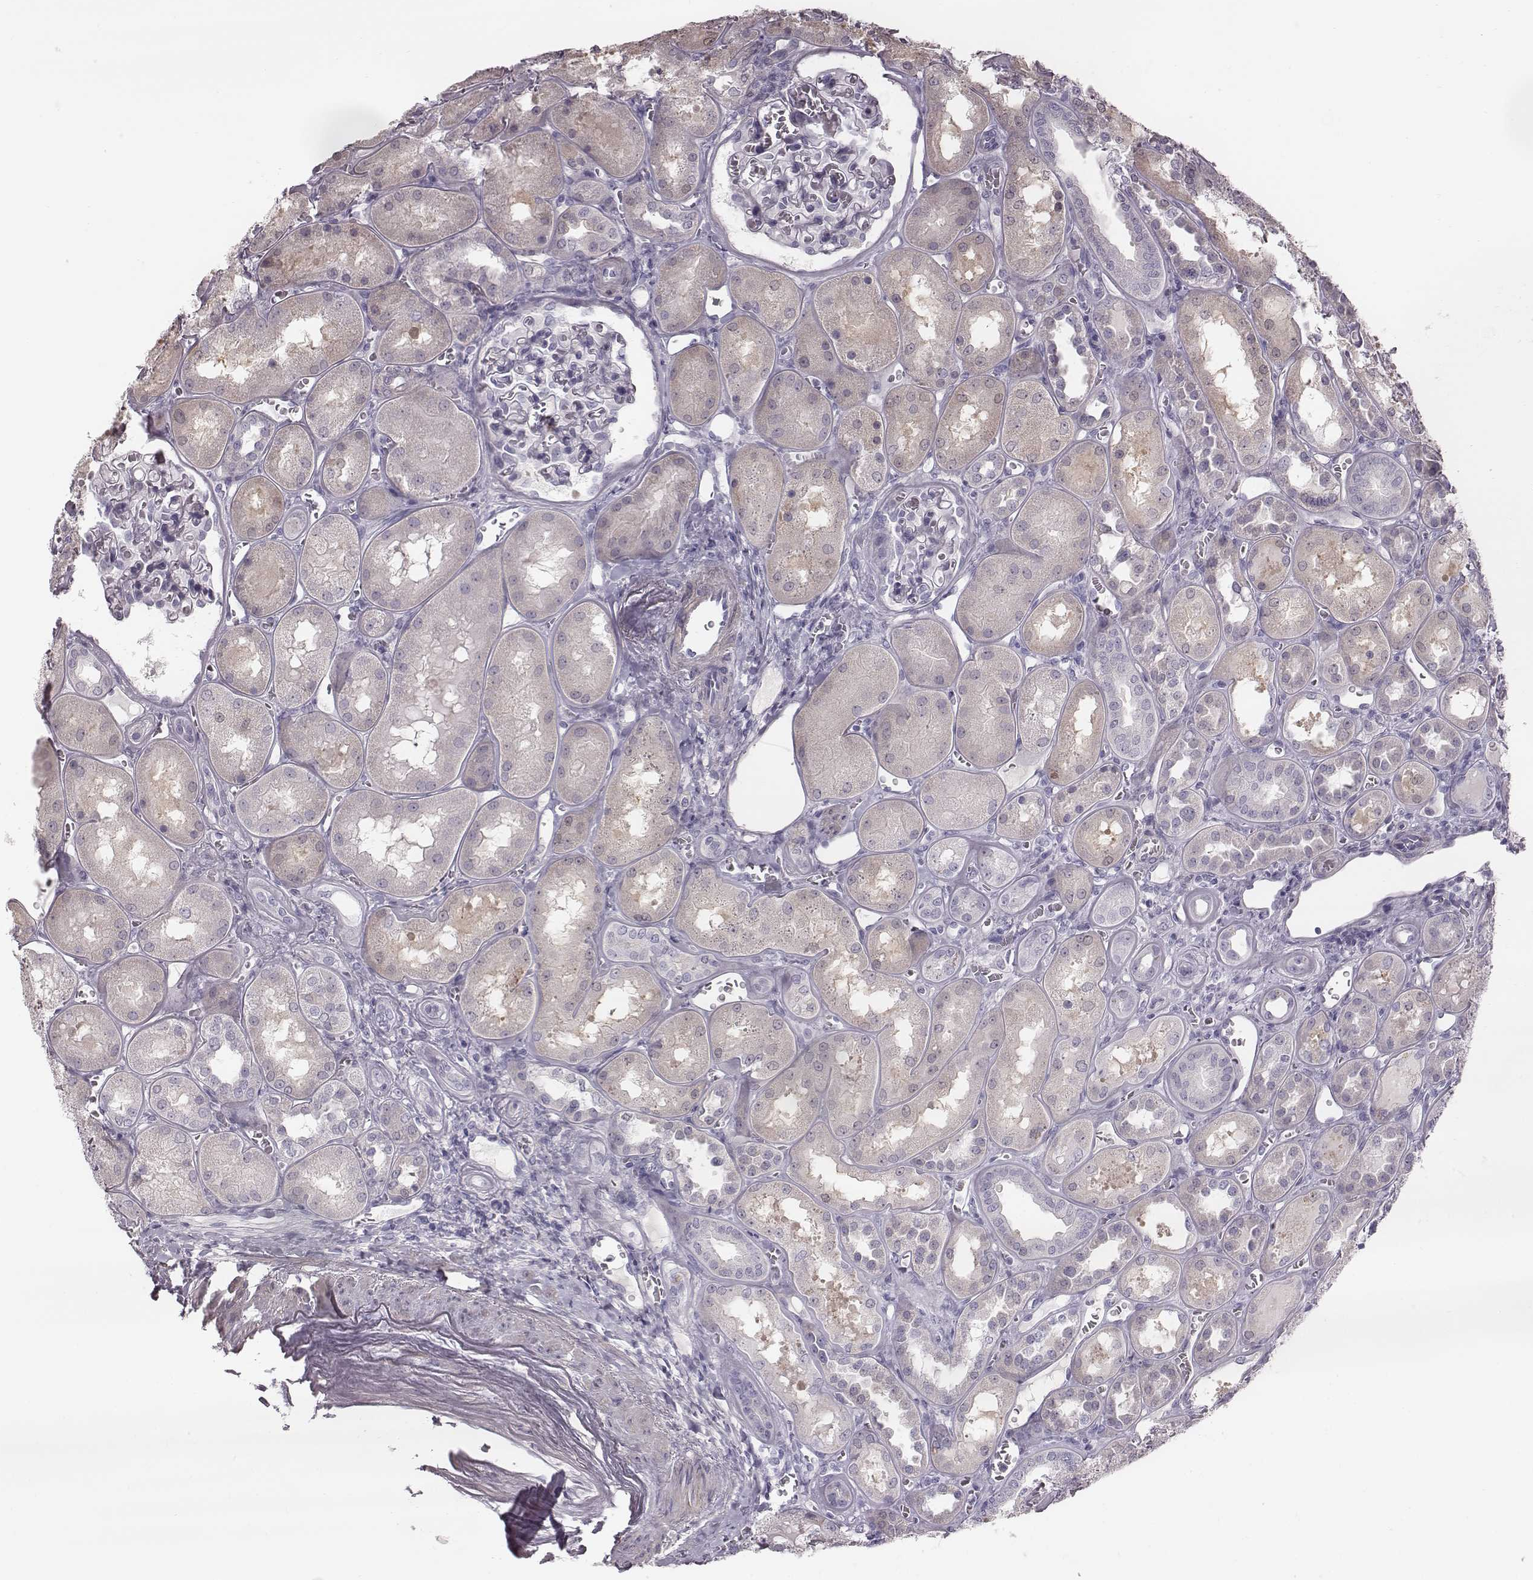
{"staining": {"intensity": "negative", "quantity": "none", "location": "none"}, "tissue": "kidney", "cell_type": "Cells in glomeruli", "image_type": "normal", "snomed": [{"axis": "morphology", "description": "Normal tissue, NOS"}, {"axis": "topography", "description": "Kidney"}], "caption": "This is an immunohistochemistry (IHC) image of unremarkable human kidney. There is no expression in cells in glomeruli.", "gene": "CRISP1", "patient": {"sex": "male", "age": 73}}